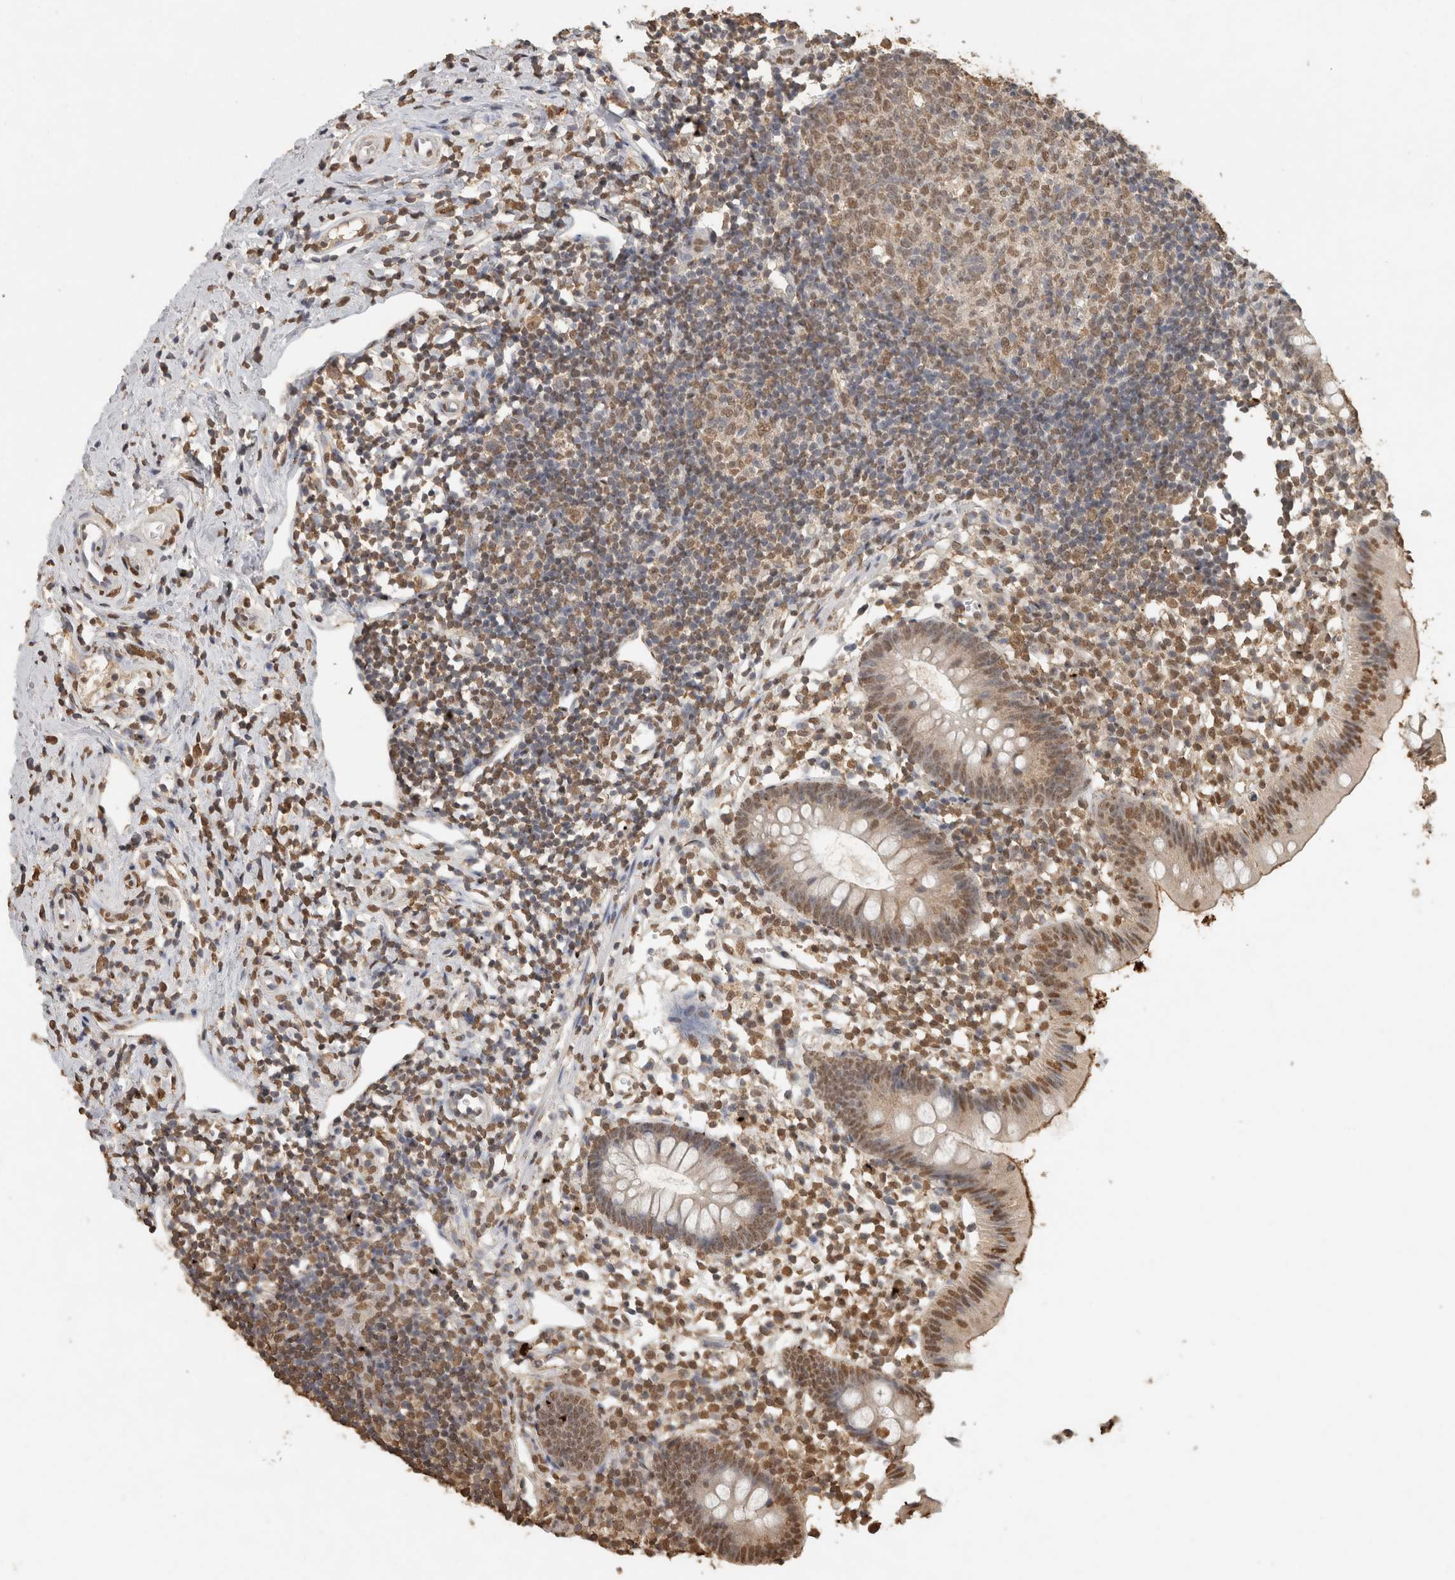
{"staining": {"intensity": "moderate", "quantity": ">75%", "location": "nuclear"}, "tissue": "appendix", "cell_type": "Glandular cells", "image_type": "normal", "snomed": [{"axis": "morphology", "description": "Normal tissue, NOS"}, {"axis": "topography", "description": "Appendix"}], "caption": "Moderate nuclear staining is seen in about >75% of glandular cells in normal appendix.", "gene": "HAND2", "patient": {"sex": "female", "age": 20}}